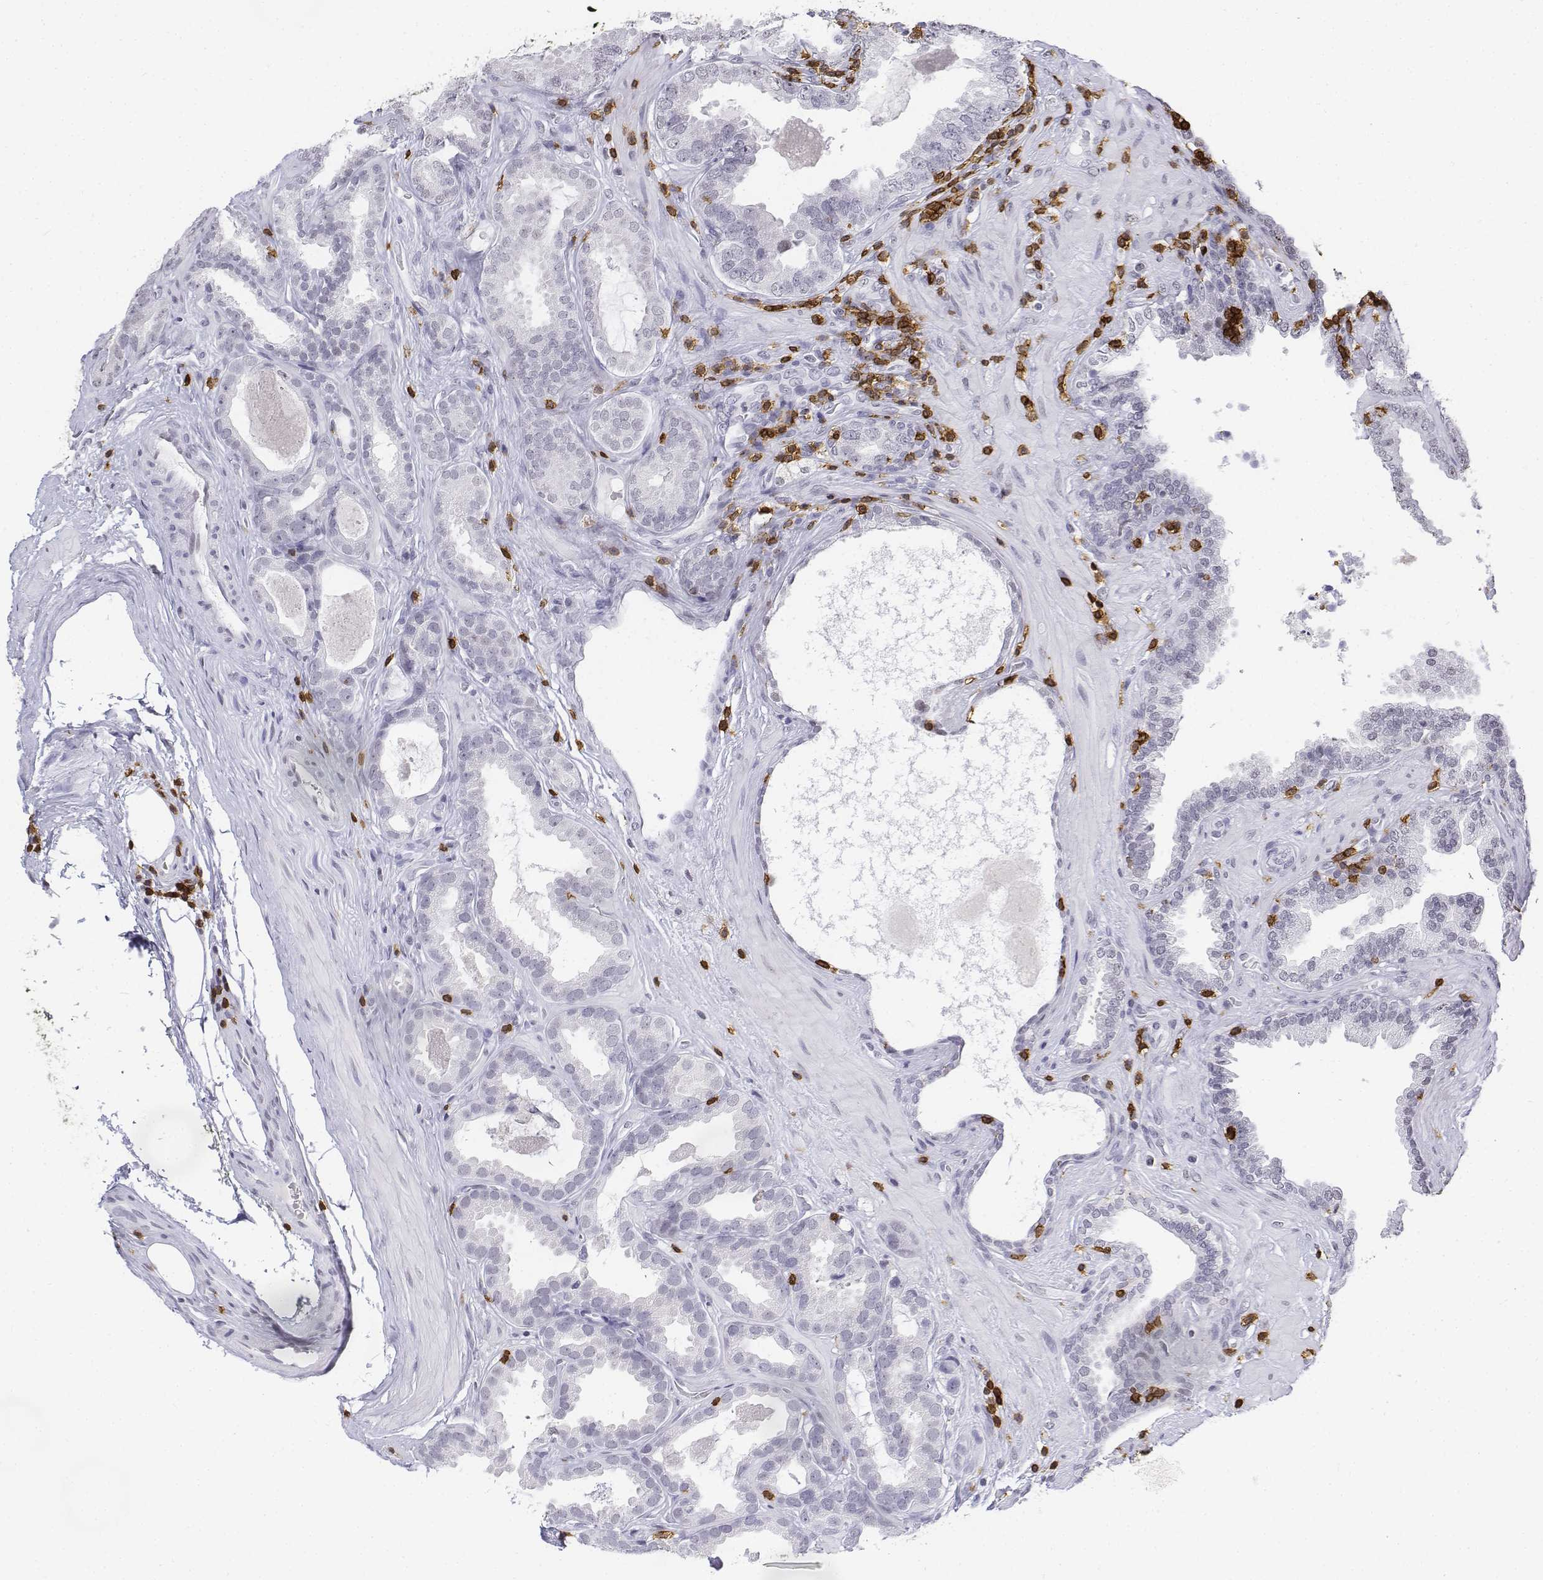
{"staining": {"intensity": "negative", "quantity": "none", "location": "none"}, "tissue": "prostate cancer", "cell_type": "Tumor cells", "image_type": "cancer", "snomed": [{"axis": "morphology", "description": "Adenocarcinoma, NOS"}, {"axis": "topography", "description": "Prostate"}], "caption": "Prostate cancer (adenocarcinoma) stained for a protein using immunohistochemistry (IHC) shows no positivity tumor cells.", "gene": "CD3E", "patient": {"sex": "male", "age": 64}}